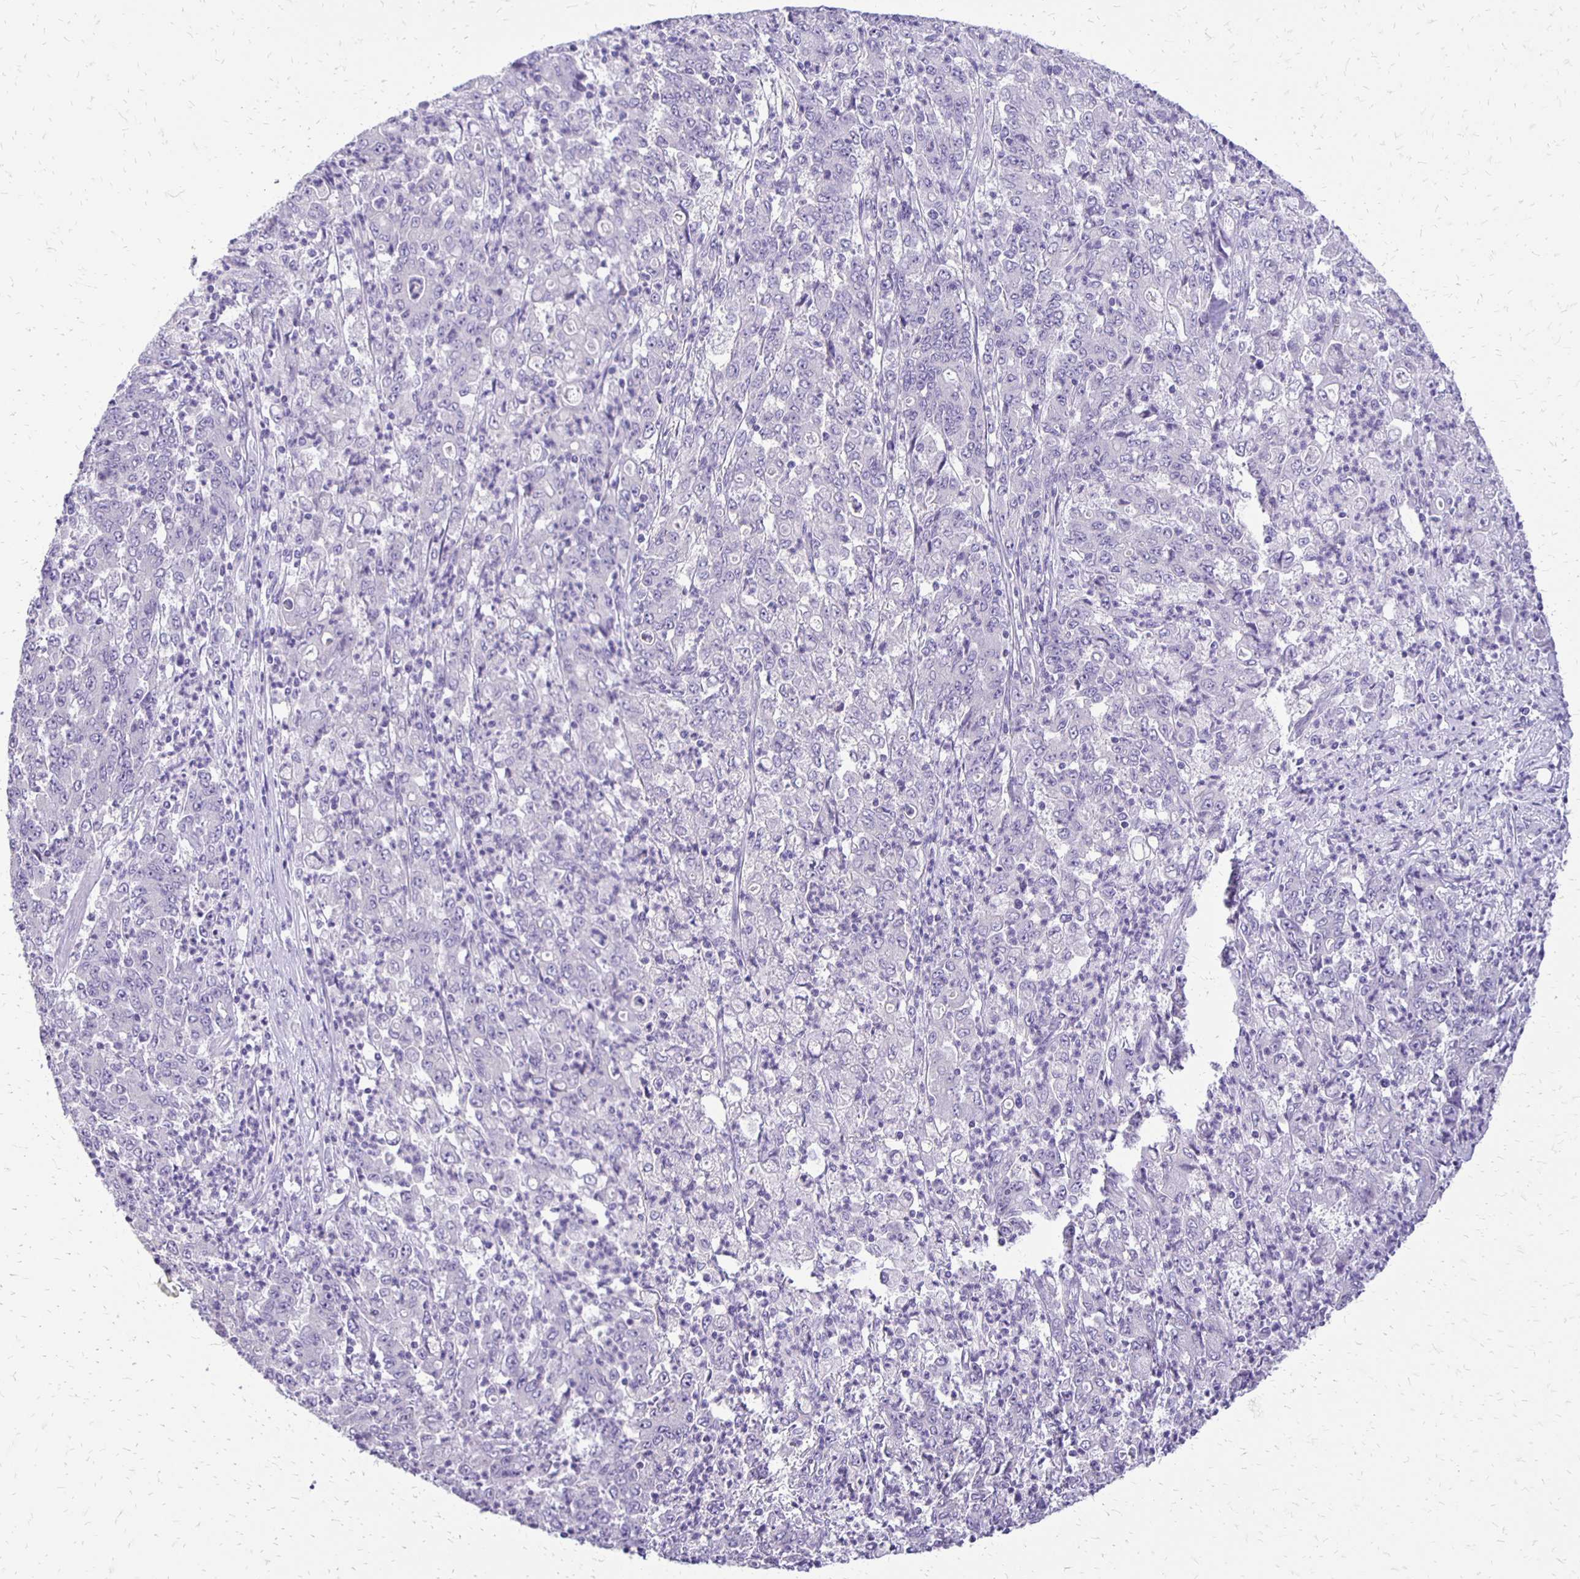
{"staining": {"intensity": "negative", "quantity": "none", "location": "none"}, "tissue": "stomach cancer", "cell_type": "Tumor cells", "image_type": "cancer", "snomed": [{"axis": "morphology", "description": "Adenocarcinoma, NOS"}, {"axis": "topography", "description": "Stomach, lower"}], "caption": "This micrograph is of adenocarcinoma (stomach) stained with IHC to label a protein in brown with the nuclei are counter-stained blue. There is no staining in tumor cells.", "gene": "ANKRD45", "patient": {"sex": "female", "age": 71}}